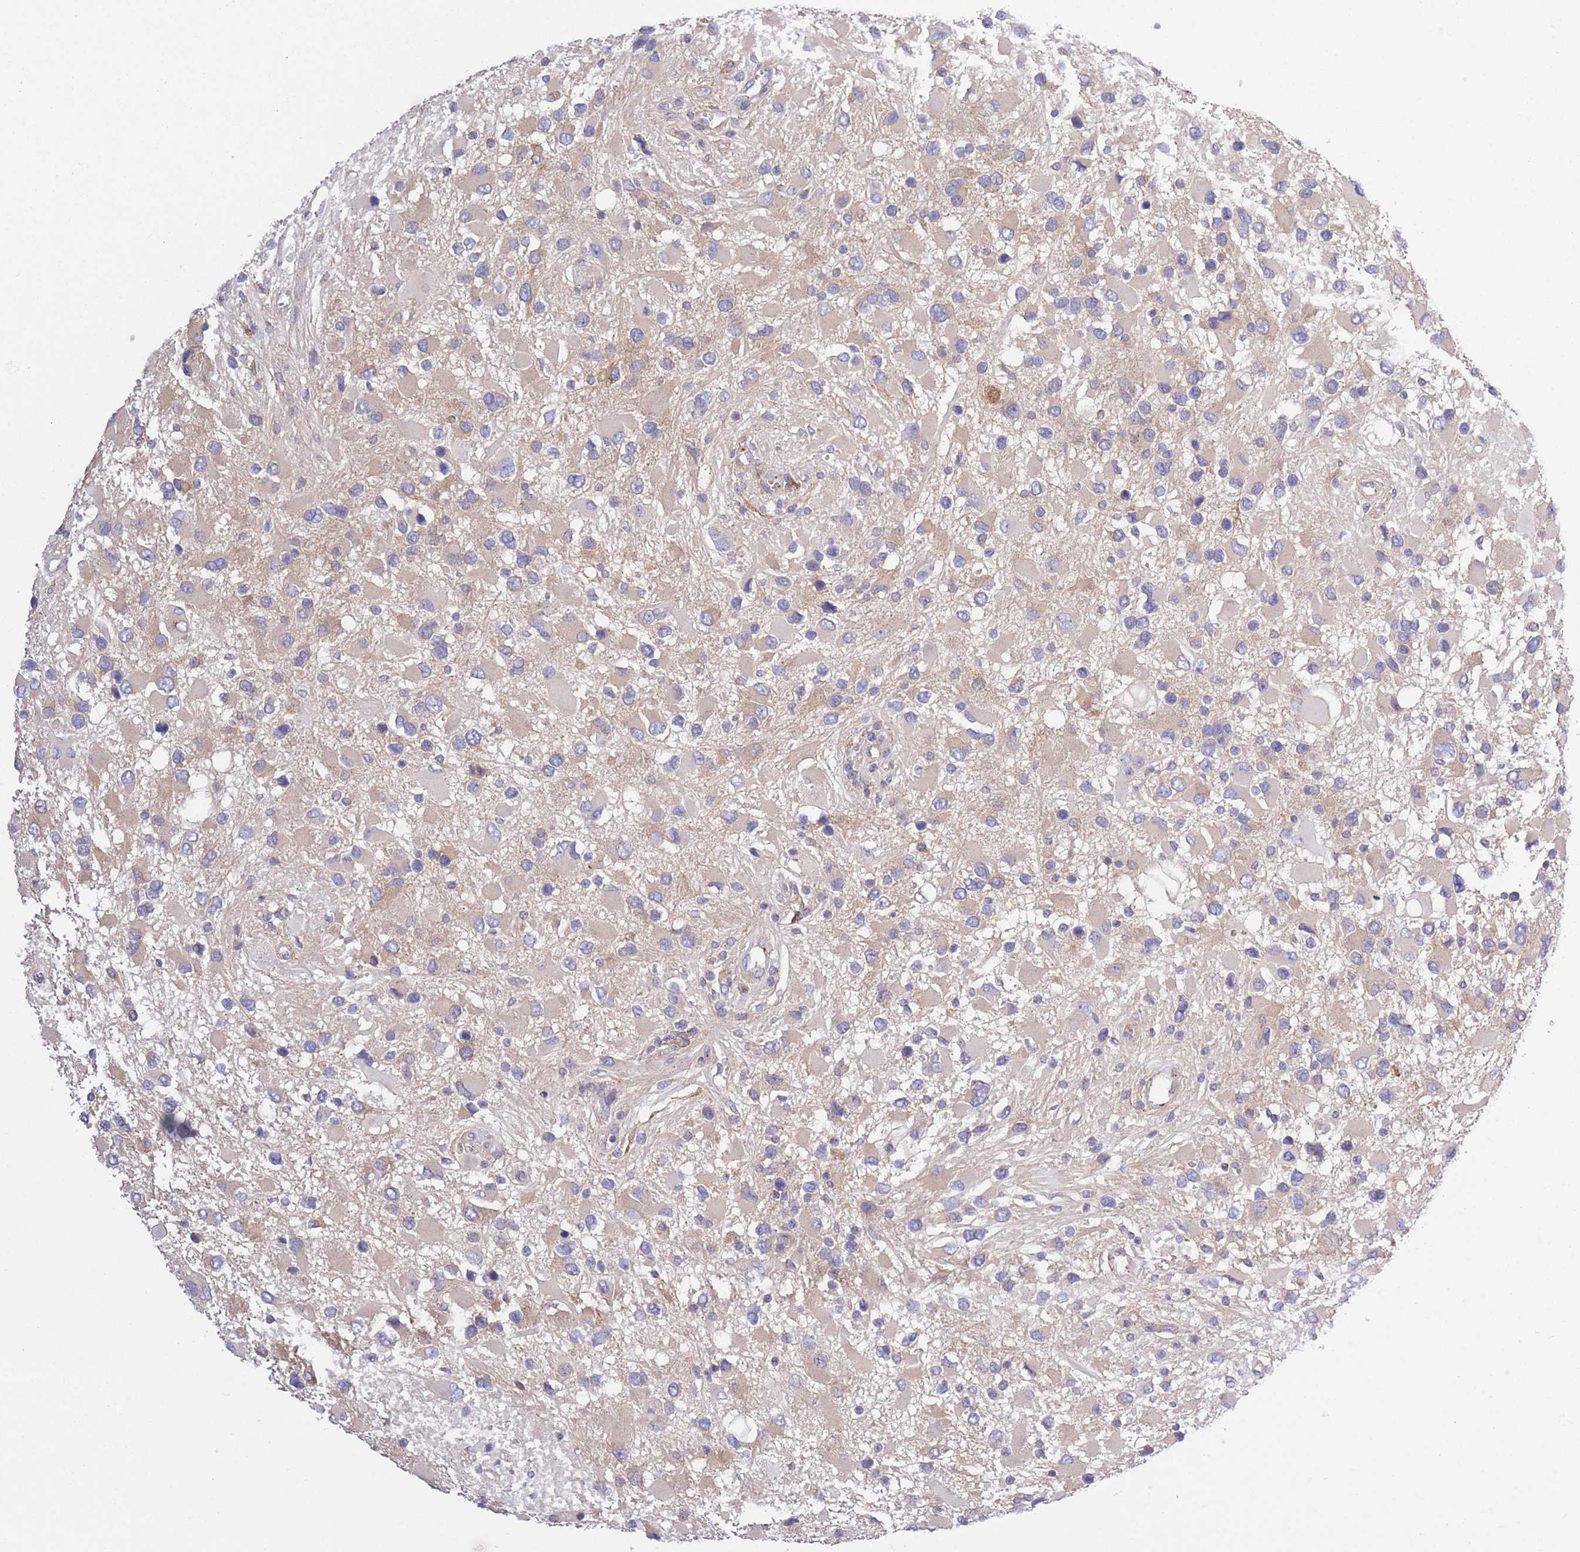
{"staining": {"intensity": "negative", "quantity": "none", "location": "none"}, "tissue": "glioma", "cell_type": "Tumor cells", "image_type": "cancer", "snomed": [{"axis": "morphology", "description": "Glioma, malignant, High grade"}, {"axis": "topography", "description": "Brain"}], "caption": "Tumor cells show no significant protein staining in glioma.", "gene": "COPG2", "patient": {"sex": "male", "age": 53}}